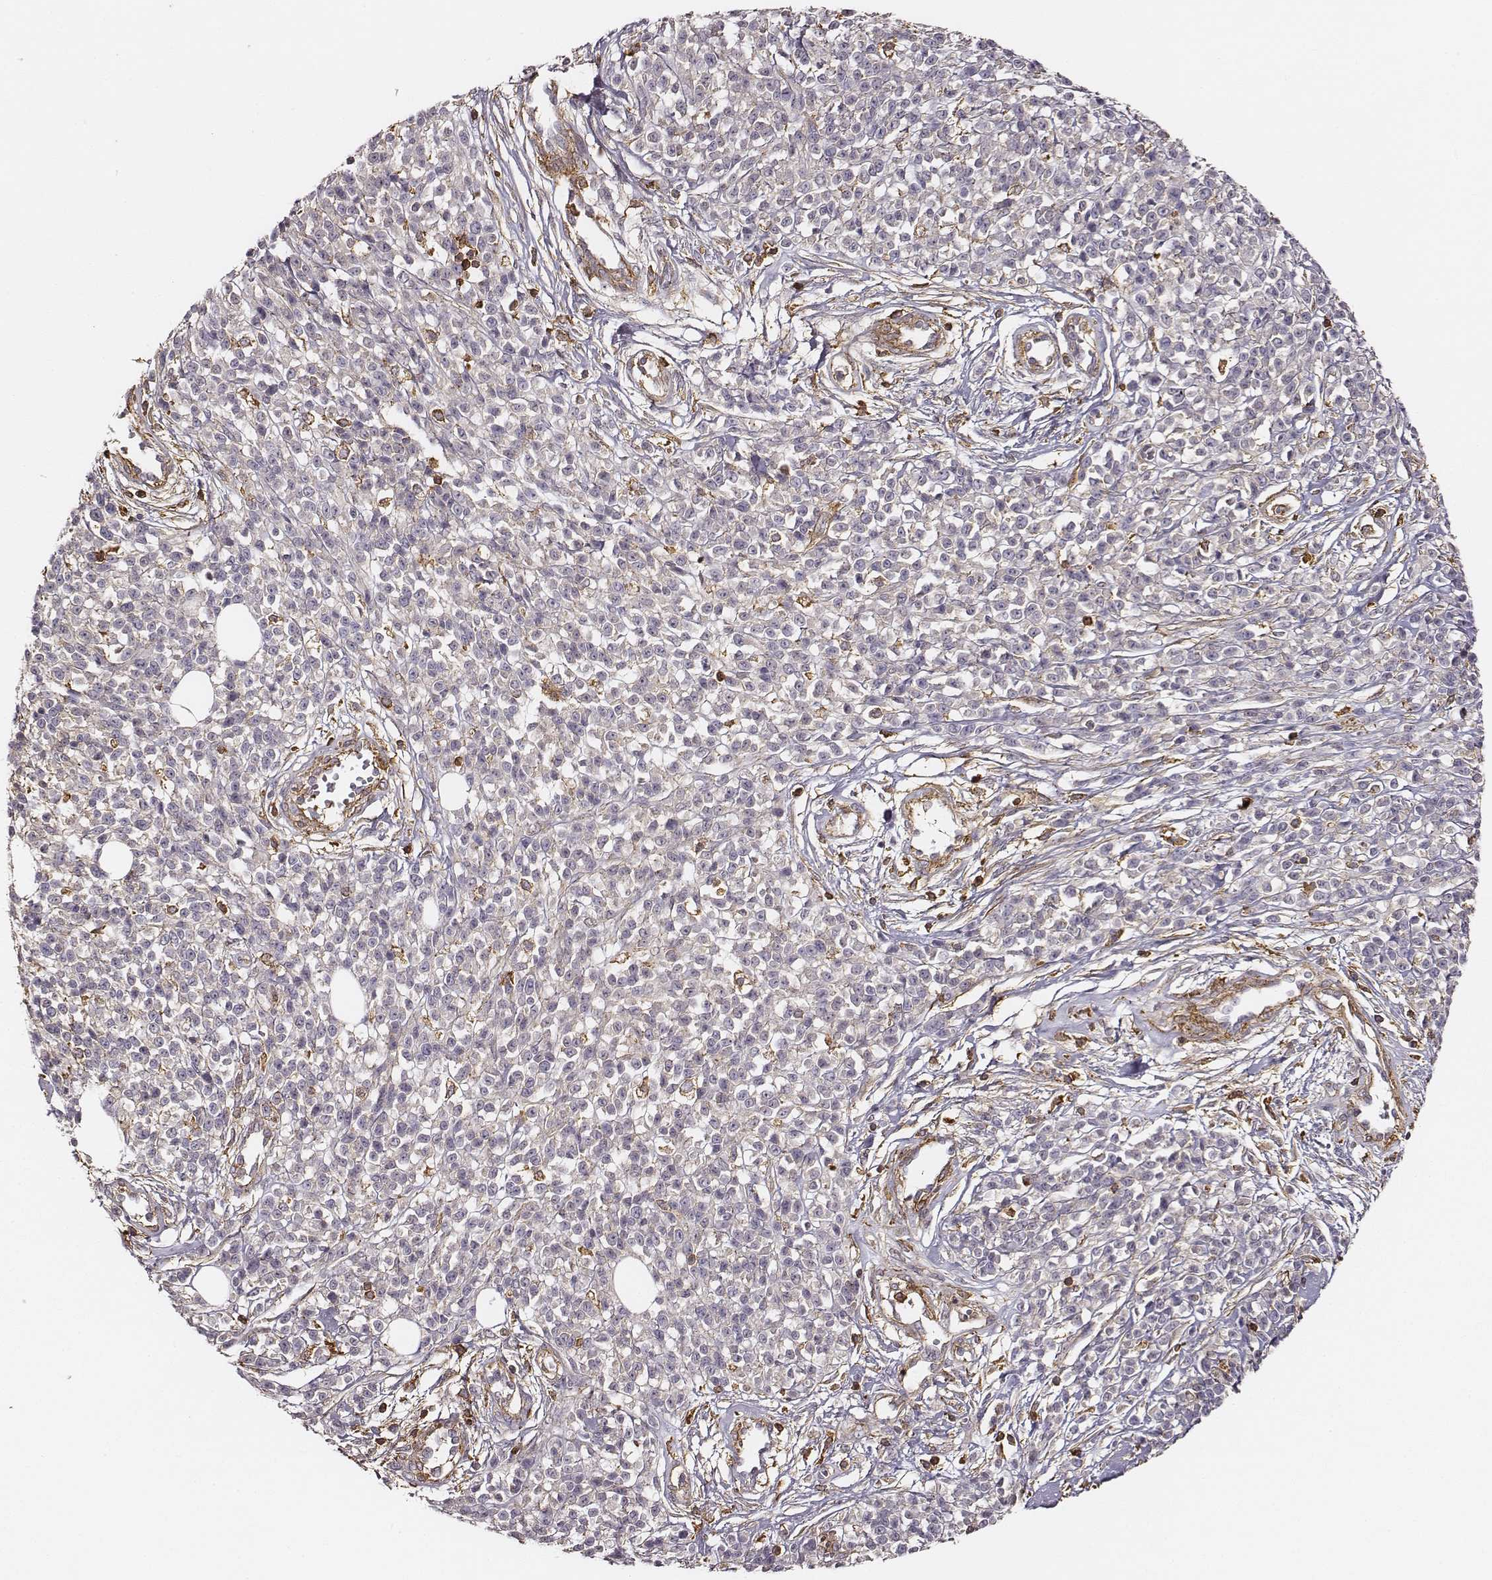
{"staining": {"intensity": "negative", "quantity": "none", "location": "none"}, "tissue": "melanoma", "cell_type": "Tumor cells", "image_type": "cancer", "snomed": [{"axis": "morphology", "description": "Malignant melanoma, NOS"}, {"axis": "topography", "description": "Skin"}, {"axis": "topography", "description": "Skin of trunk"}], "caption": "Human melanoma stained for a protein using IHC shows no positivity in tumor cells.", "gene": "ZYX", "patient": {"sex": "male", "age": 74}}